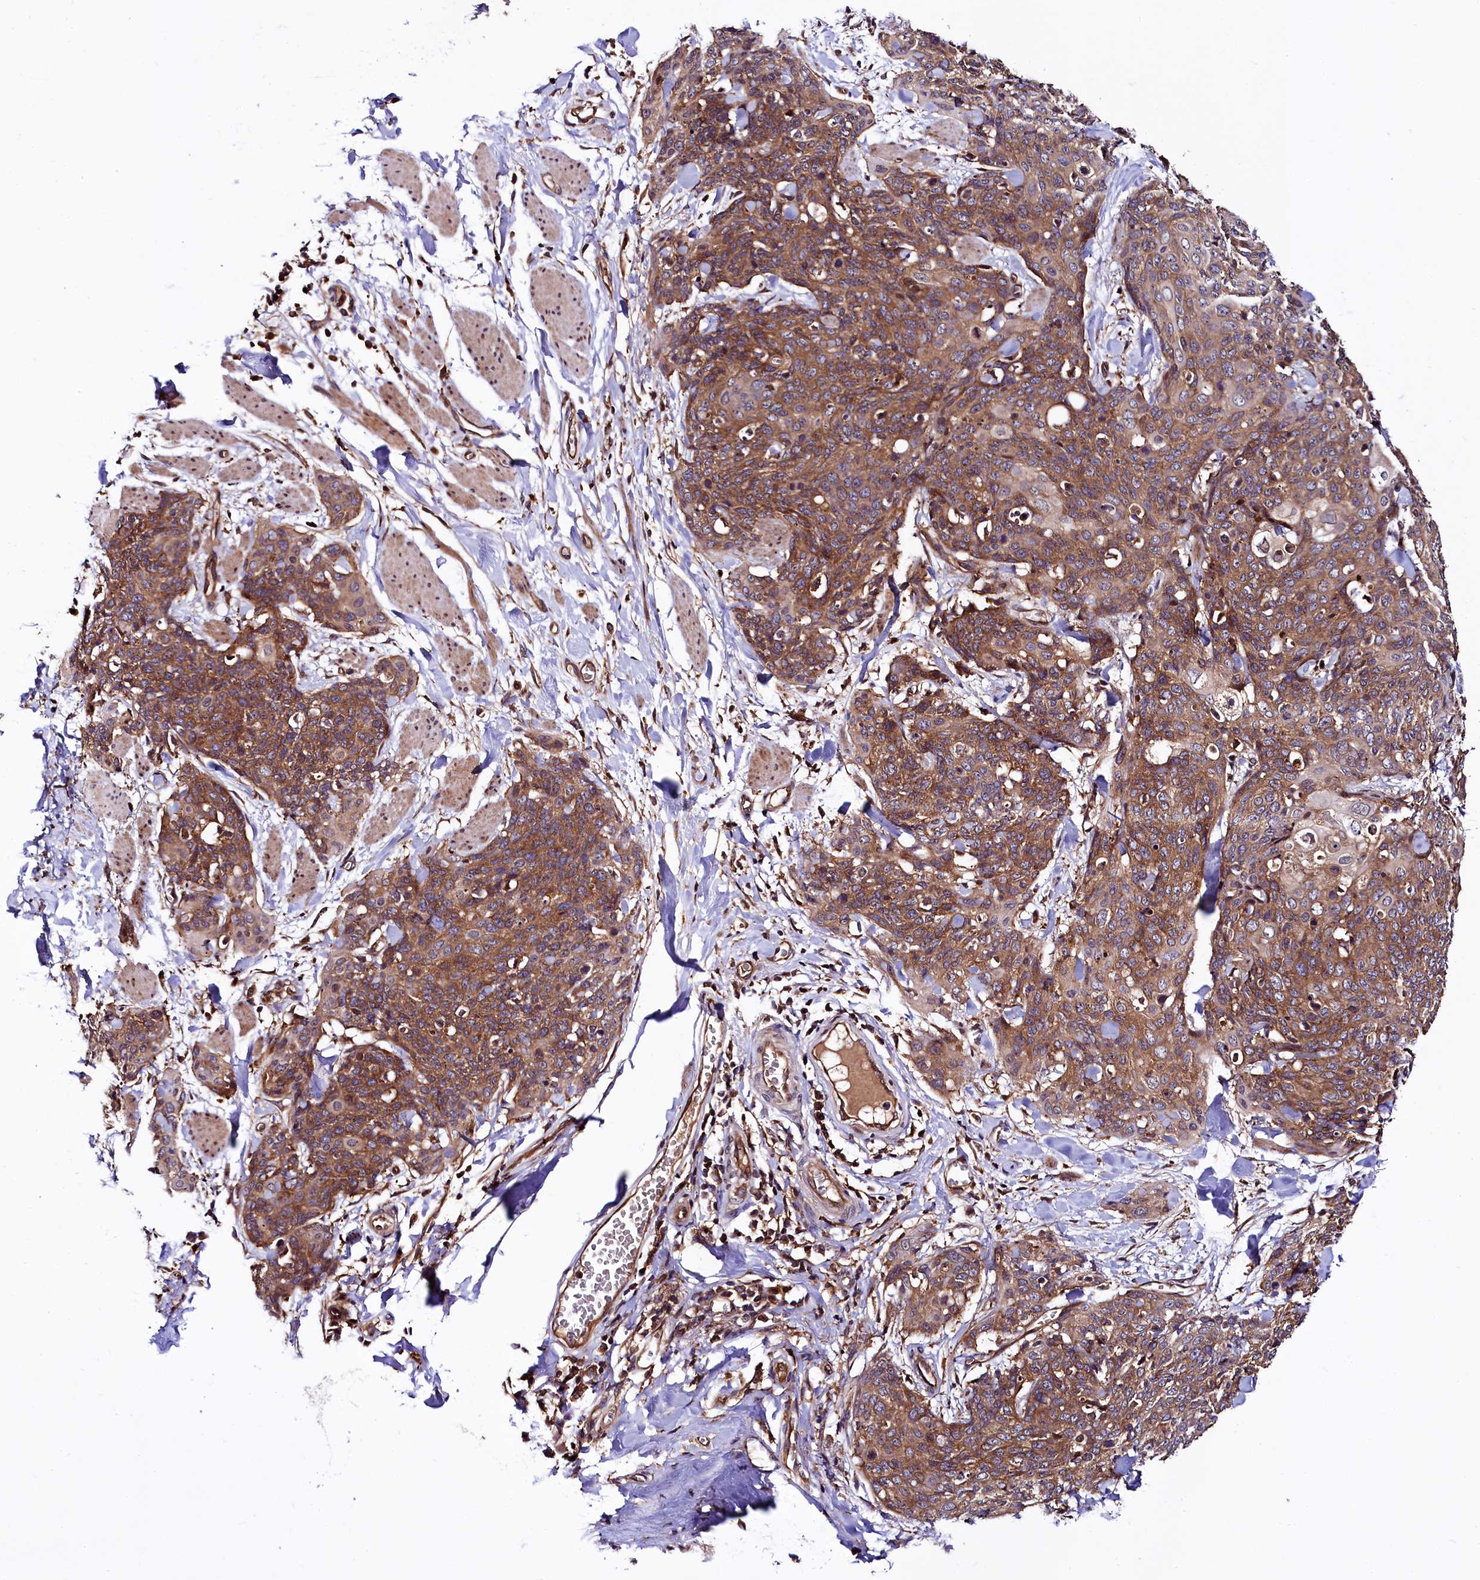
{"staining": {"intensity": "moderate", "quantity": ">75%", "location": "cytoplasmic/membranous"}, "tissue": "skin cancer", "cell_type": "Tumor cells", "image_type": "cancer", "snomed": [{"axis": "morphology", "description": "Squamous cell carcinoma, NOS"}, {"axis": "topography", "description": "Skin"}, {"axis": "topography", "description": "Vulva"}], "caption": "Approximately >75% of tumor cells in squamous cell carcinoma (skin) show moderate cytoplasmic/membranous protein expression as visualized by brown immunohistochemical staining.", "gene": "VPS35", "patient": {"sex": "female", "age": 85}}